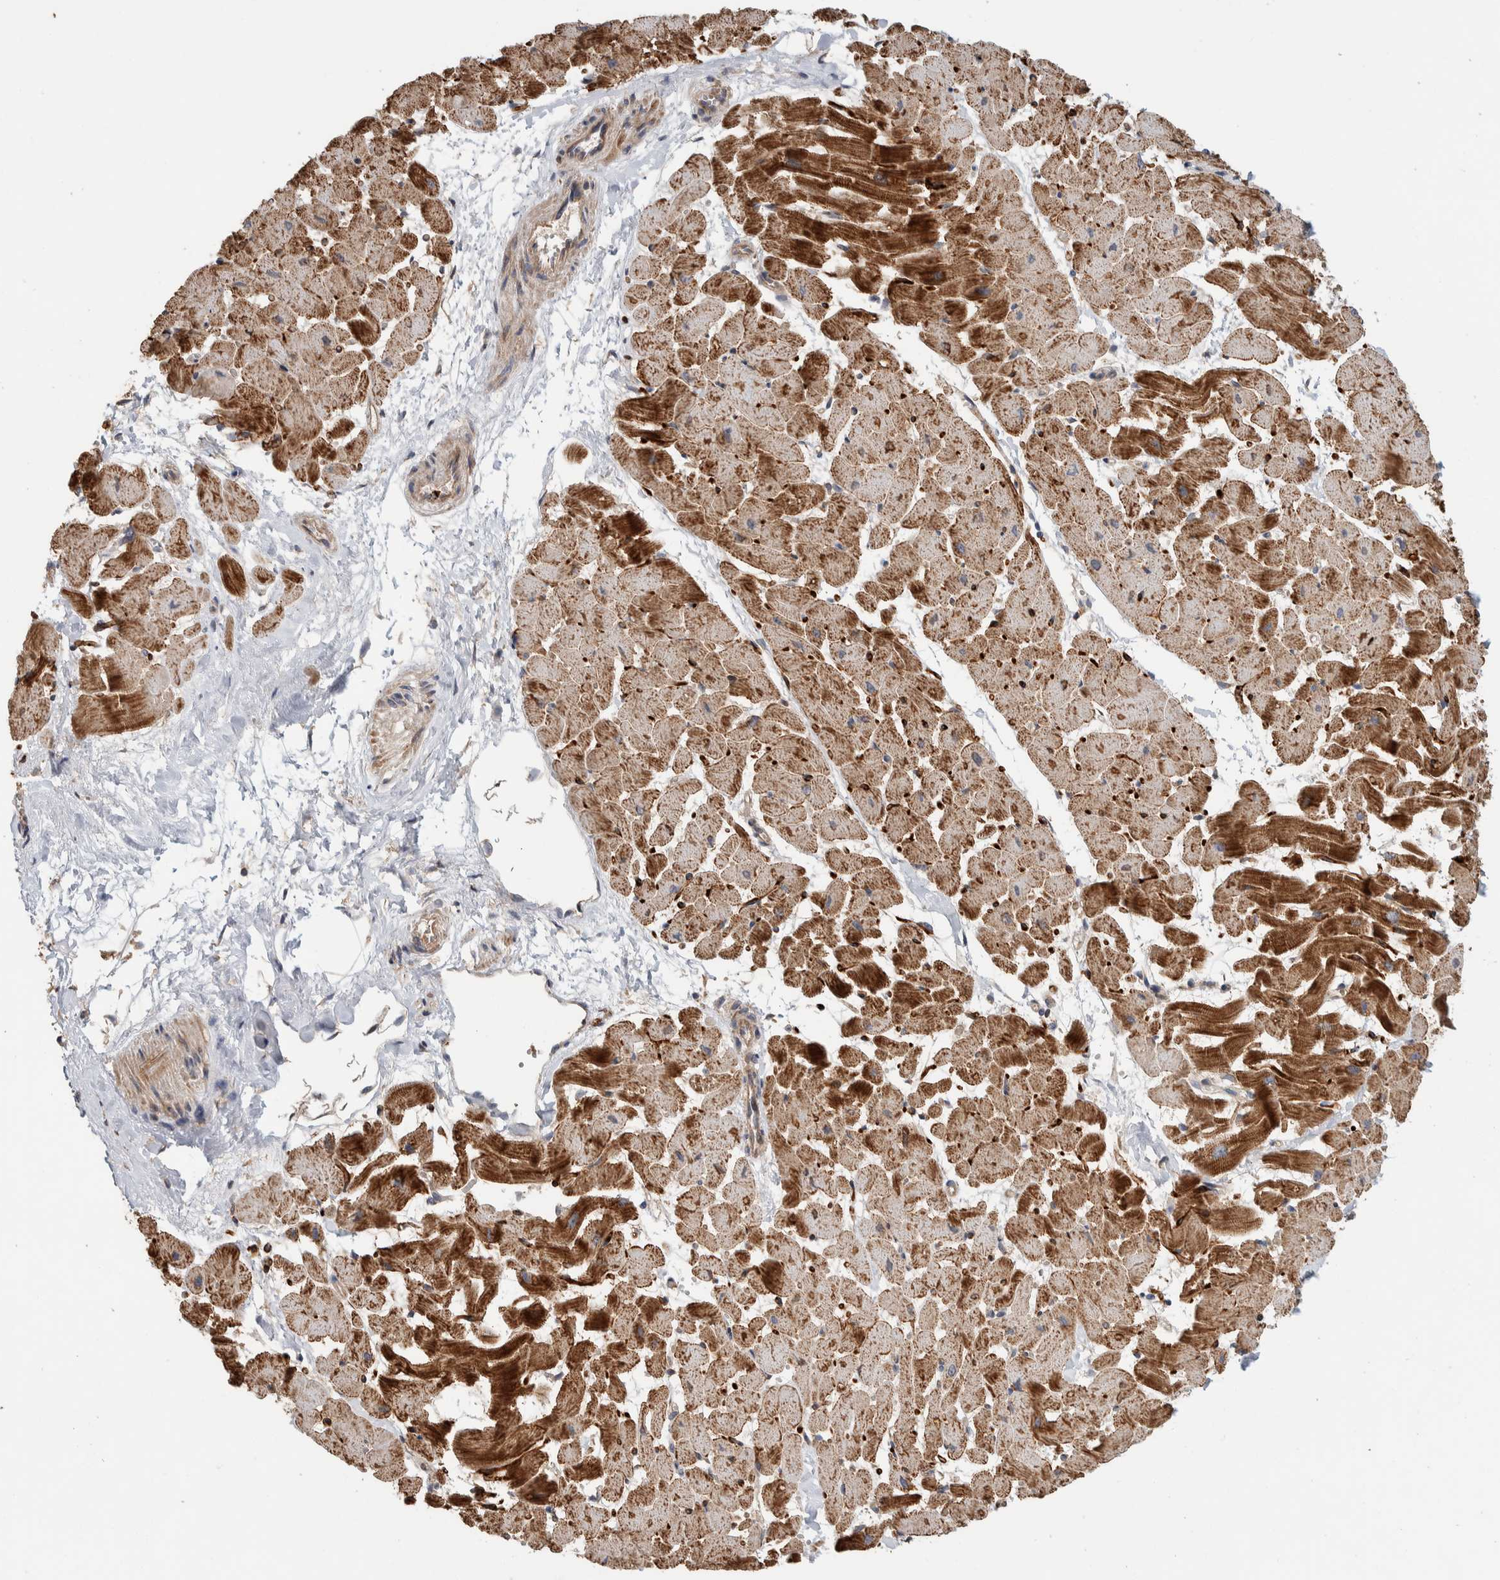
{"staining": {"intensity": "moderate", "quantity": ">75%", "location": "cytoplasmic/membranous"}, "tissue": "heart muscle", "cell_type": "Cardiomyocytes", "image_type": "normal", "snomed": [{"axis": "morphology", "description": "Normal tissue, NOS"}, {"axis": "topography", "description": "Heart"}], "caption": "Immunohistochemistry (IHC) photomicrograph of benign heart muscle stained for a protein (brown), which reveals medium levels of moderate cytoplasmic/membranous expression in approximately >75% of cardiomyocytes.", "gene": "VPS53", "patient": {"sex": "female", "age": 19}}